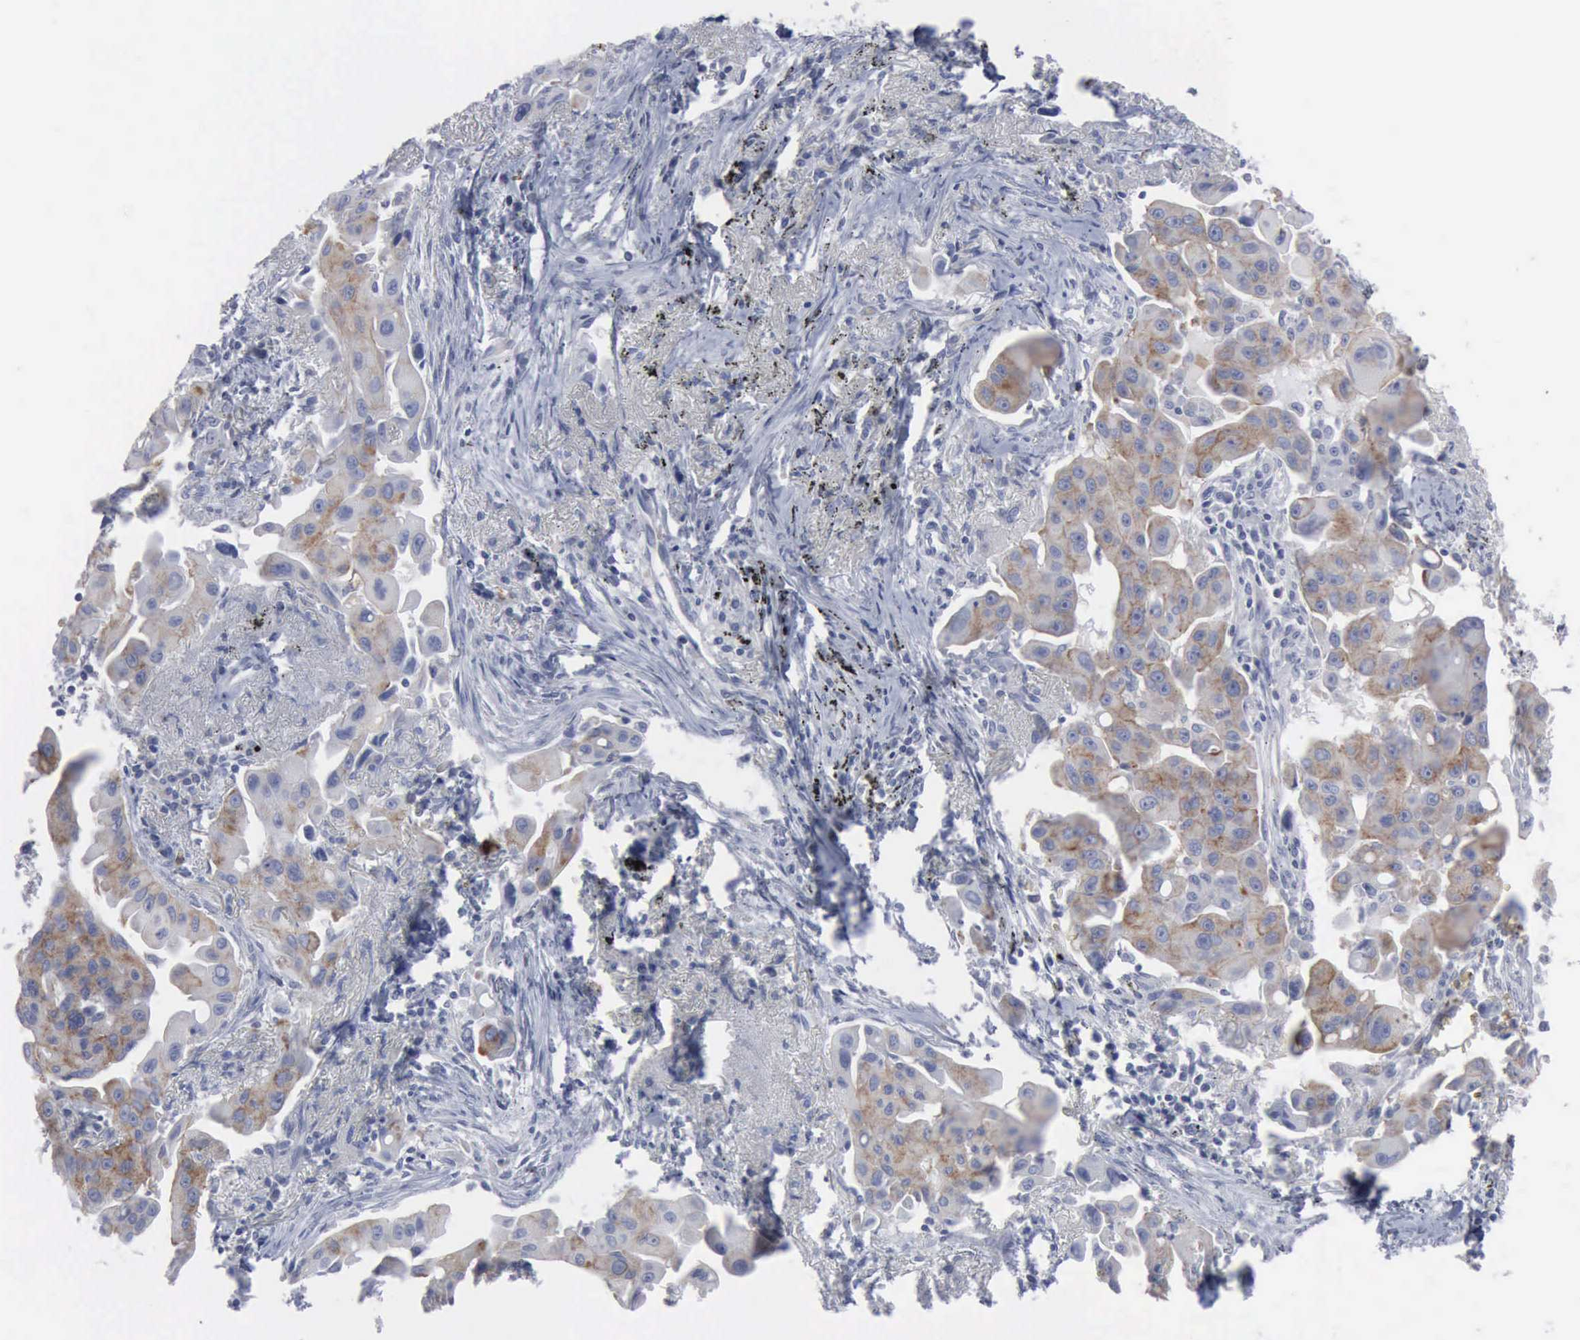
{"staining": {"intensity": "weak", "quantity": "25%-75%", "location": "cytoplasmic/membranous"}, "tissue": "lung cancer", "cell_type": "Tumor cells", "image_type": "cancer", "snomed": [{"axis": "morphology", "description": "Adenocarcinoma, NOS"}, {"axis": "topography", "description": "Lung"}], "caption": "Immunohistochemical staining of adenocarcinoma (lung) demonstrates low levels of weak cytoplasmic/membranous protein staining in approximately 25%-75% of tumor cells.", "gene": "TGFB1", "patient": {"sex": "male", "age": 68}}